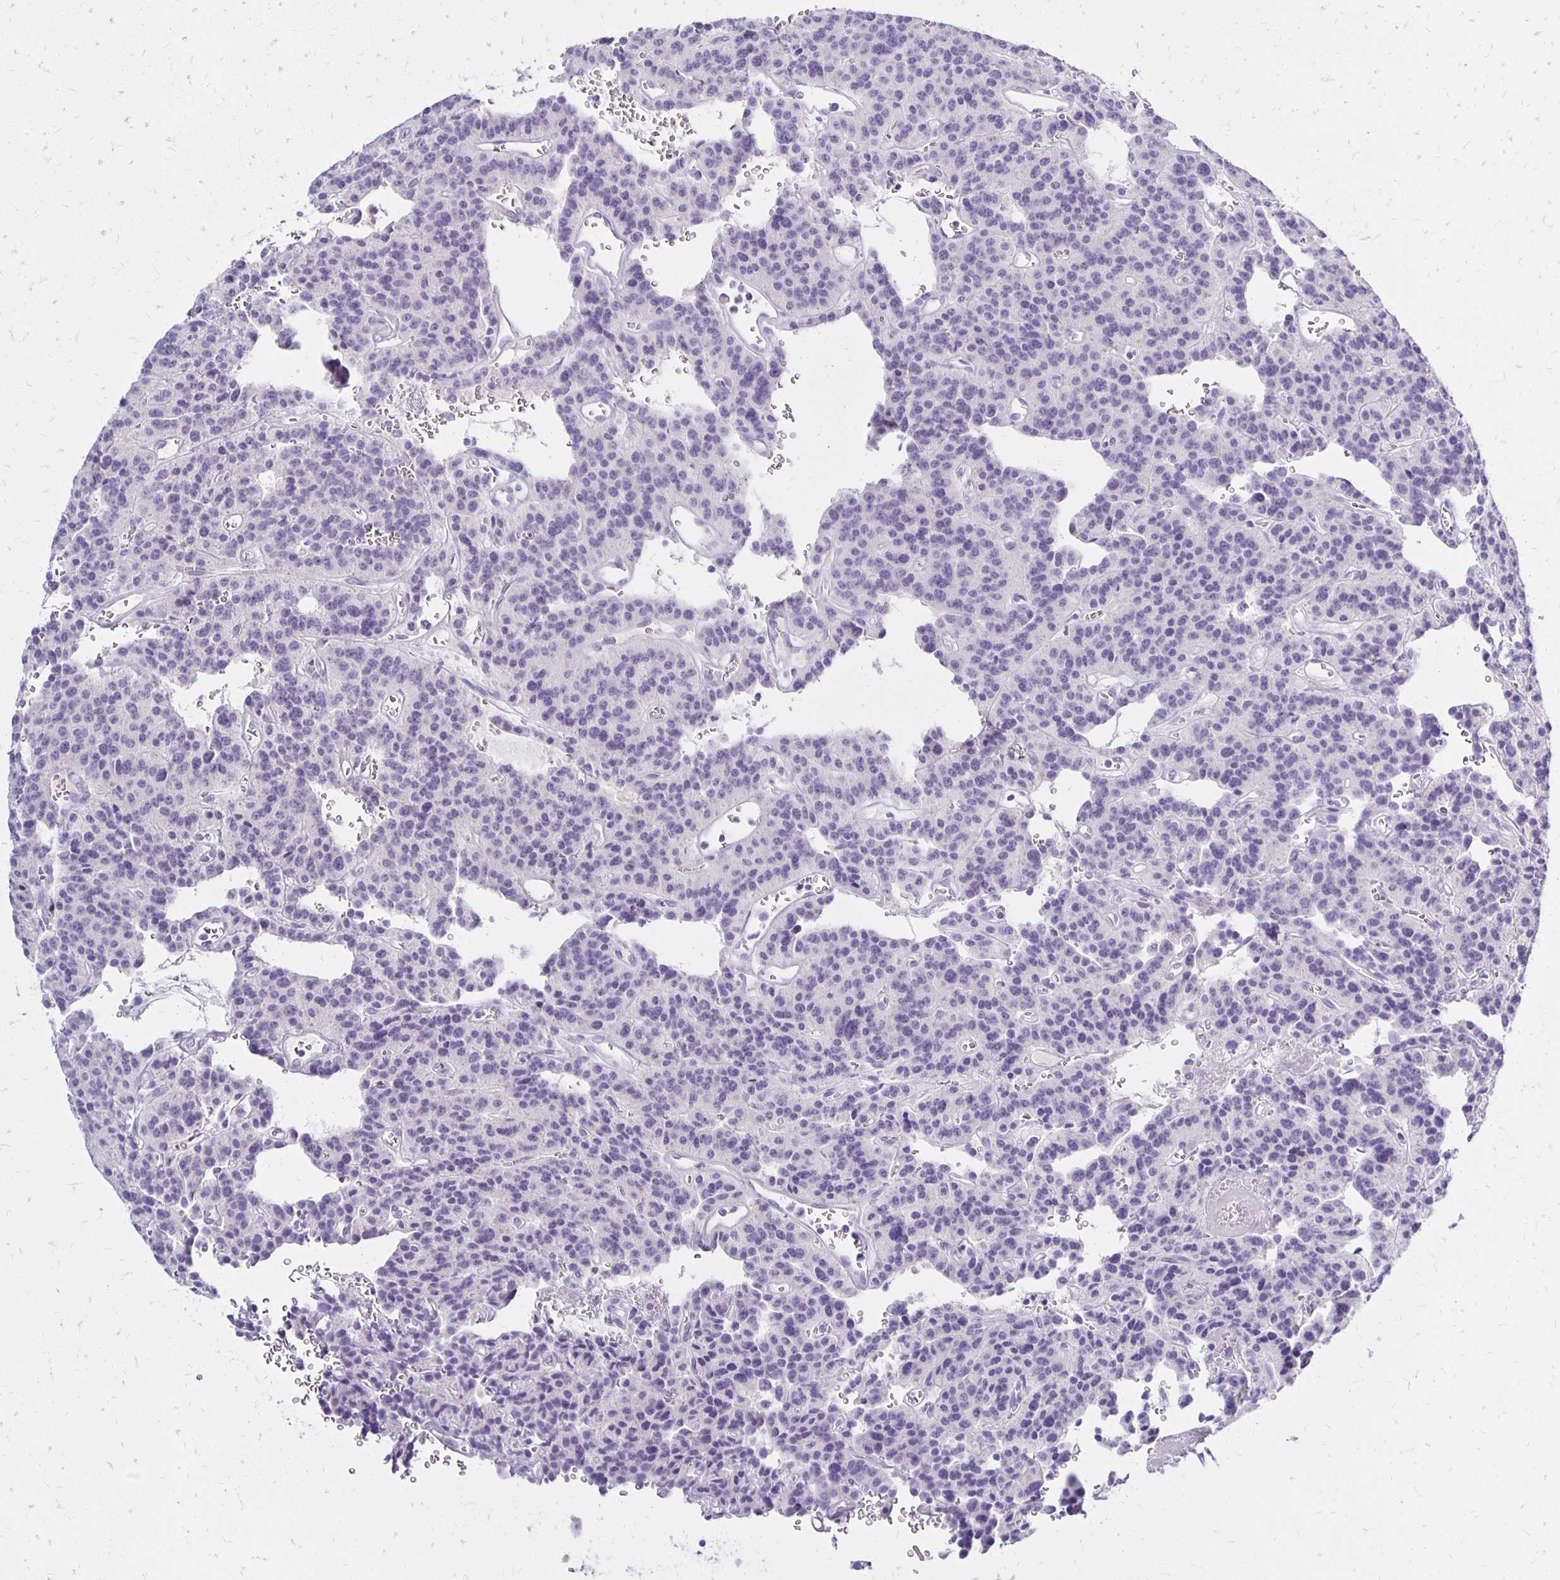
{"staining": {"intensity": "negative", "quantity": "none", "location": "none"}, "tissue": "carcinoid", "cell_type": "Tumor cells", "image_type": "cancer", "snomed": [{"axis": "morphology", "description": "Carcinoid, malignant, NOS"}, {"axis": "topography", "description": "Lung"}], "caption": "Malignant carcinoid was stained to show a protein in brown. There is no significant staining in tumor cells. (DAB IHC with hematoxylin counter stain).", "gene": "FNTB", "patient": {"sex": "female", "age": 71}}